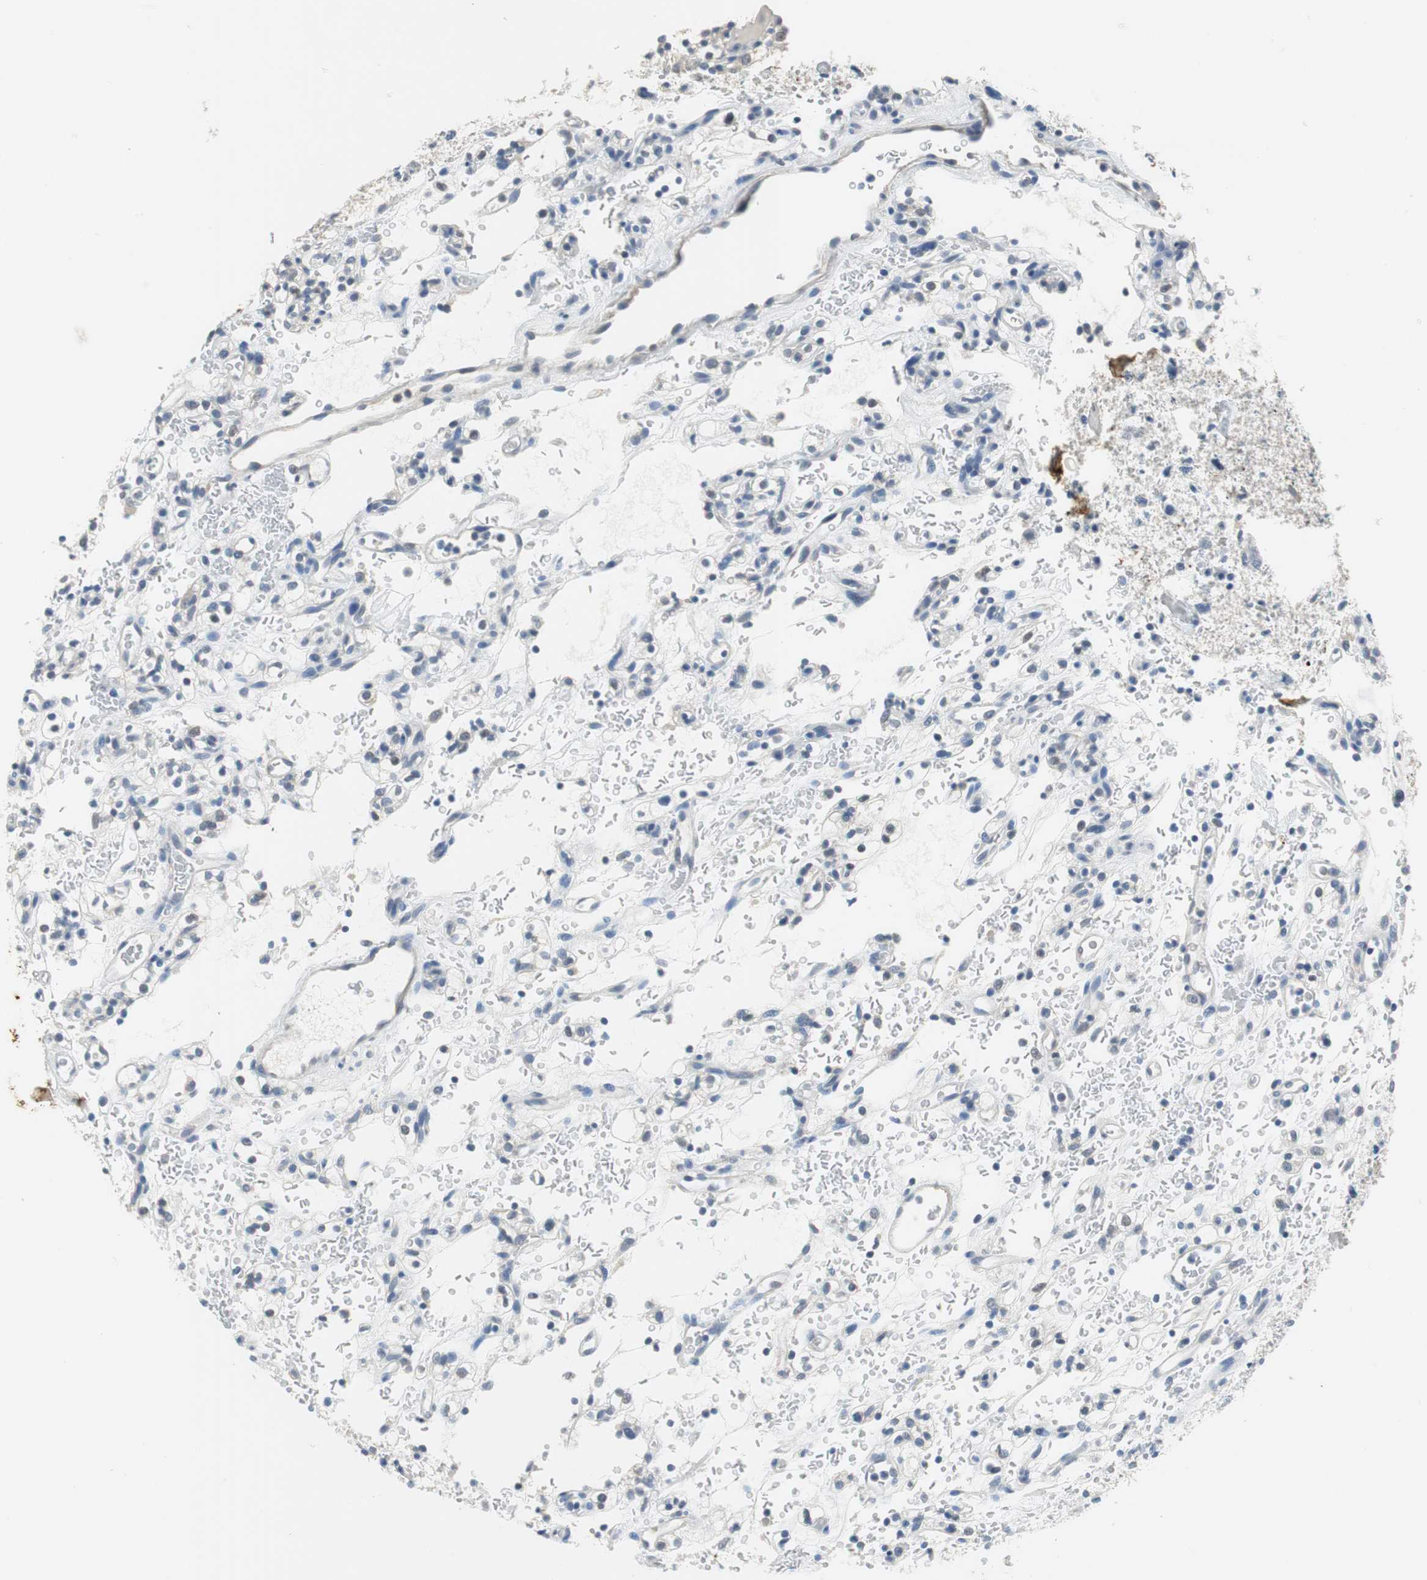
{"staining": {"intensity": "negative", "quantity": "none", "location": "none"}, "tissue": "renal cancer", "cell_type": "Tumor cells", "image_type": "cancer", "snomed": [{"axis": "morphology", "description": "Normal tissue, NOS"}, {"axis": "morphology", "description": "Adenocarcinoma, NOS"}, {"axis": "topography", "description": "Kidney"}], "caption": "Immunohistochemical staining of renal adenocarcinoma demonstrates no significant positivity in tumor cells.", "gene": "MUC7", "patient": {"sex": "female", "age": 72}}